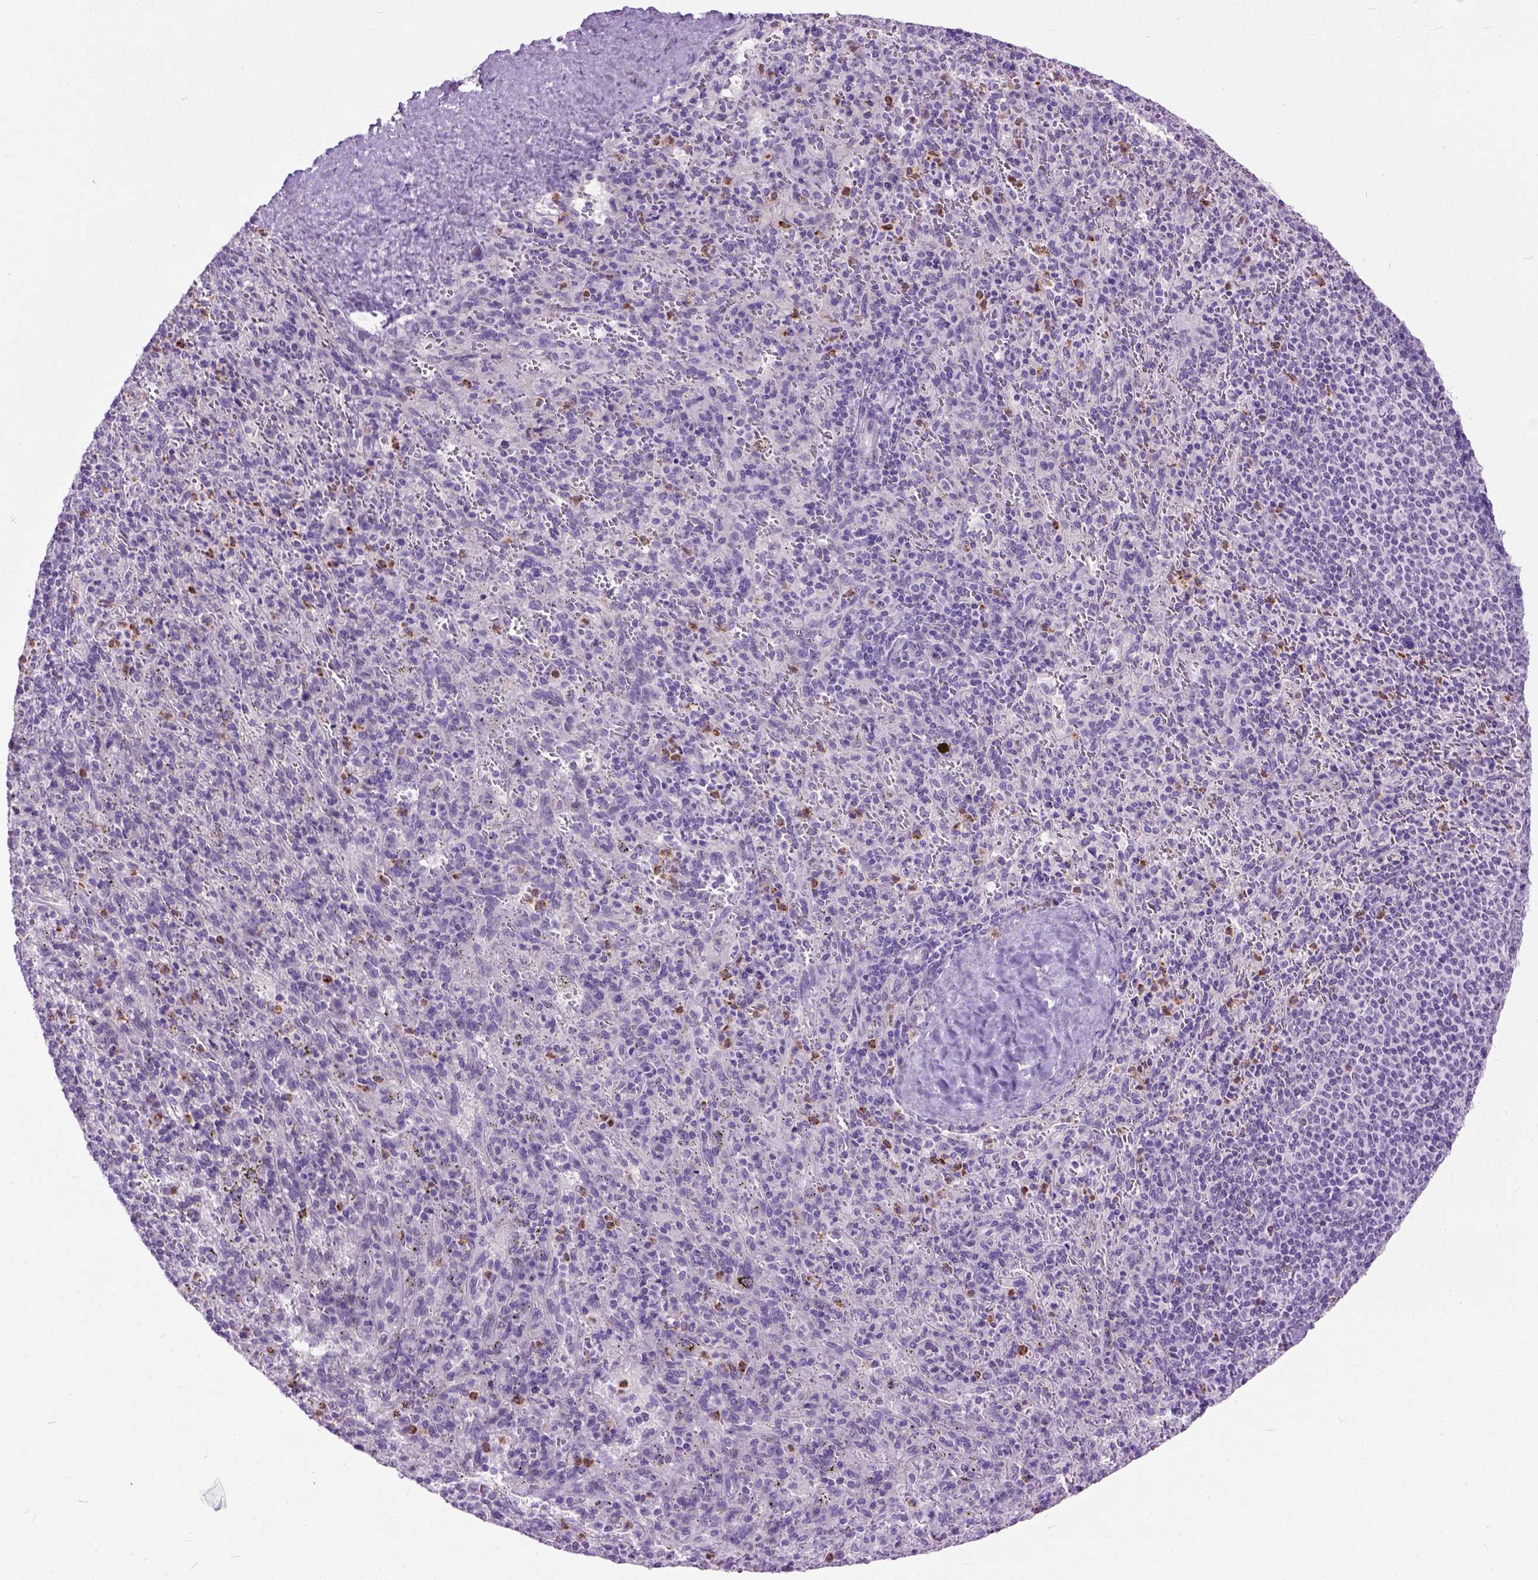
{"staining": {"intensity": "strong", "quantity": "<25%", "location": "cytoplasmic/membranous"}, "tissue": "spleen", "cell_type": "Cells in red pulp", "image_type": "normal", "snomed": [{"axis": "morphology", "description": "Normal tissue, NOS"}, {"axis": "topography", "description": "Spleen"}], "caption": "Benign spleen shows strong cytoplasmic/membranous expression in approximately <25% of cells in red pulp, visualized by immunohistochemistry. (Stains: DAB (3,3'-diaminobenzidine) in brown, nuclei in blue, Microscopy: brightfield microscopy at high magnification).", "gene": "MAPT", "patient": {"sex": "male", "age": 57}}